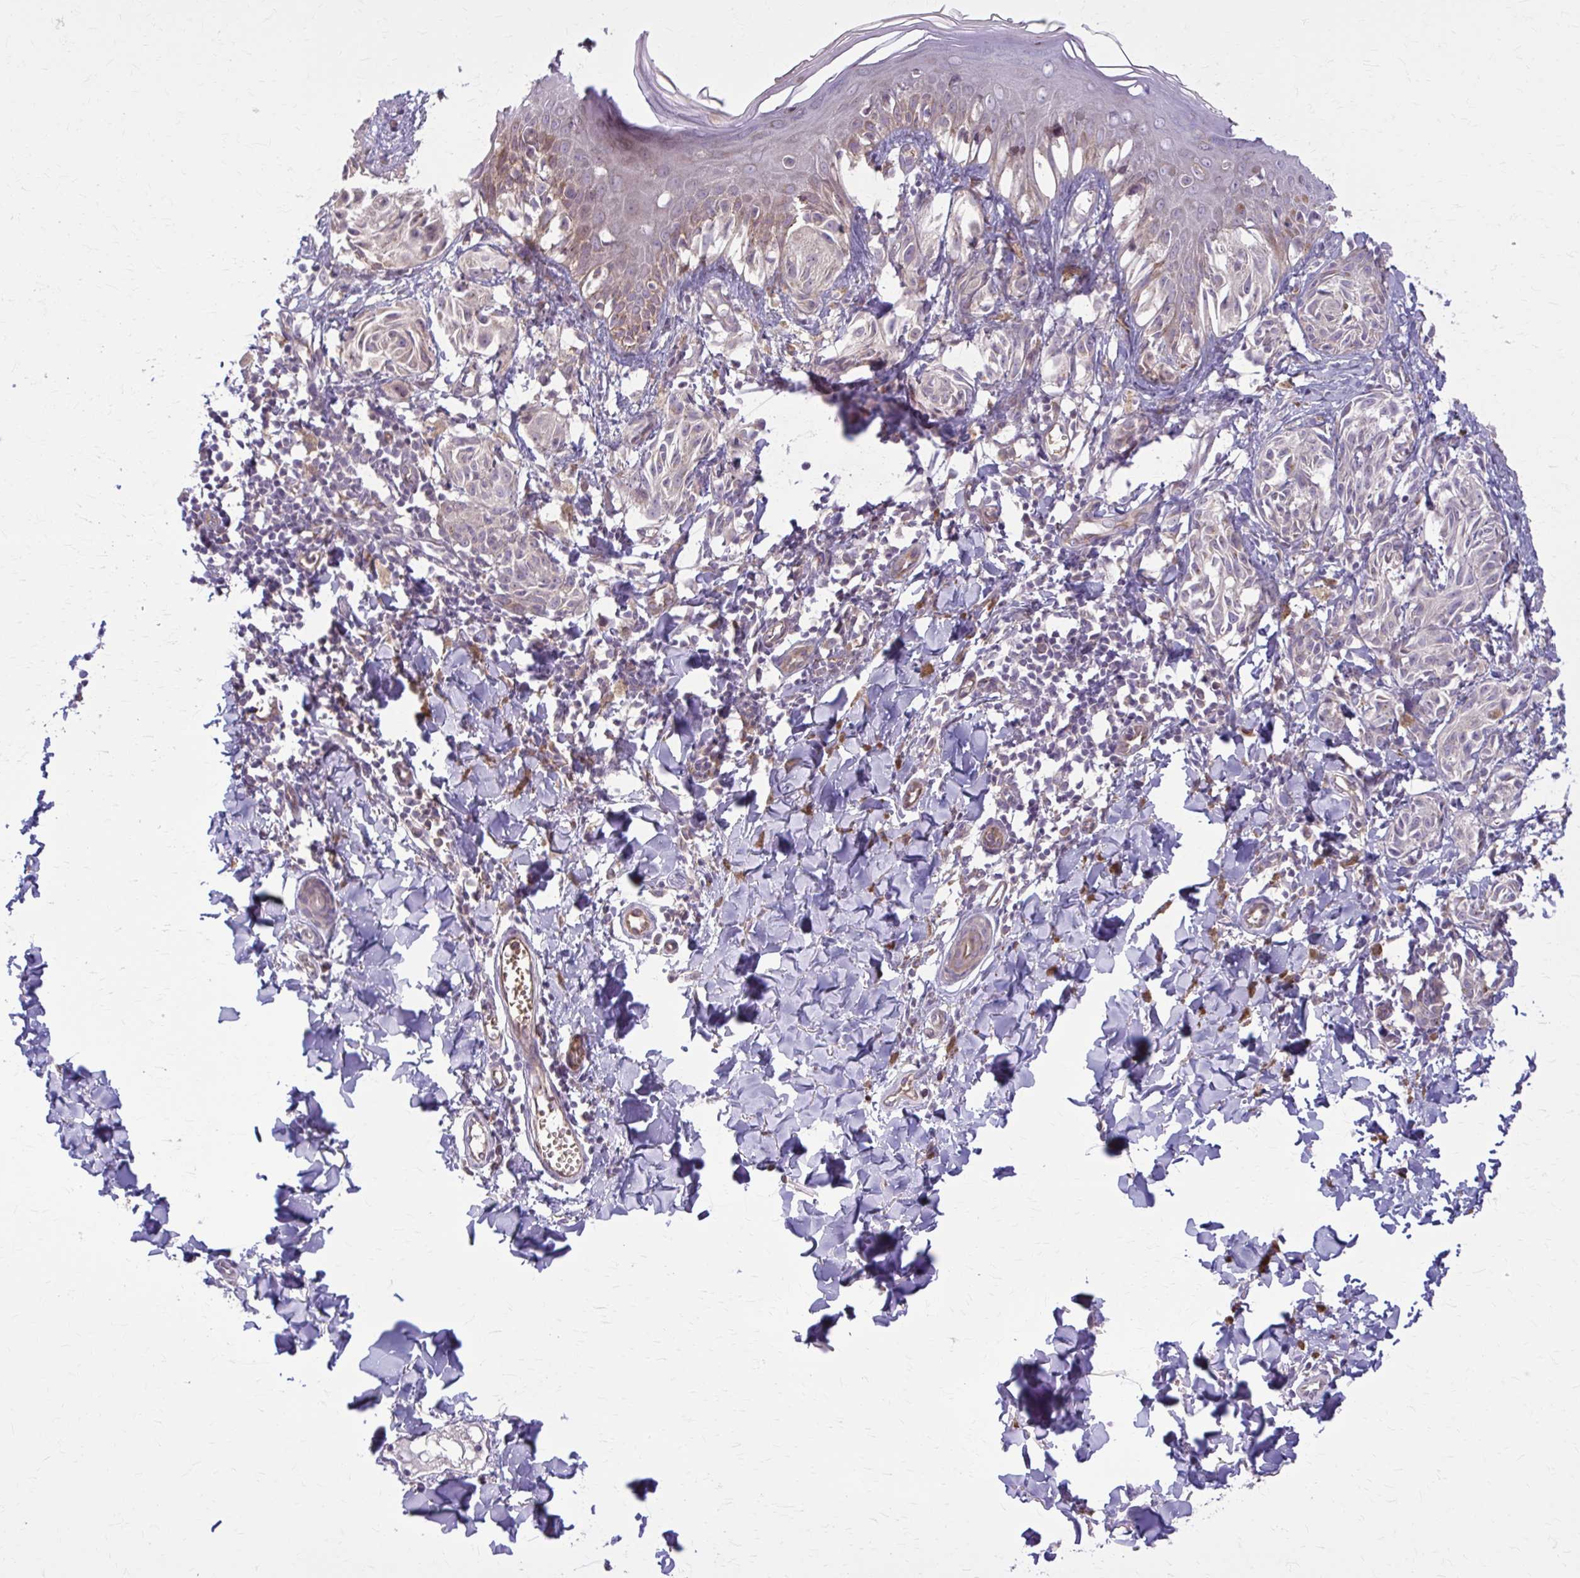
{"staining": {"intensity": "weak", "quantity": "25%-75%", "location": "cytoplasmic/membranous"}, "tissue": "melanoma", "cell_type": "Tumor cells", "image_type": "cancer", "snomed": [{"axis": "morphology", "description": "Malignant melanoma, NOS"}, {"axis": "topography", "description": "Skin"}], "caption": "Human melanoma stained for a protein (brown) reveals weak cytoplasmic/membranous positive staining in approximately 25%-75% of tumor cells.", "gene": "SNF8", "patient": {"sex": "female", "age": 38}}